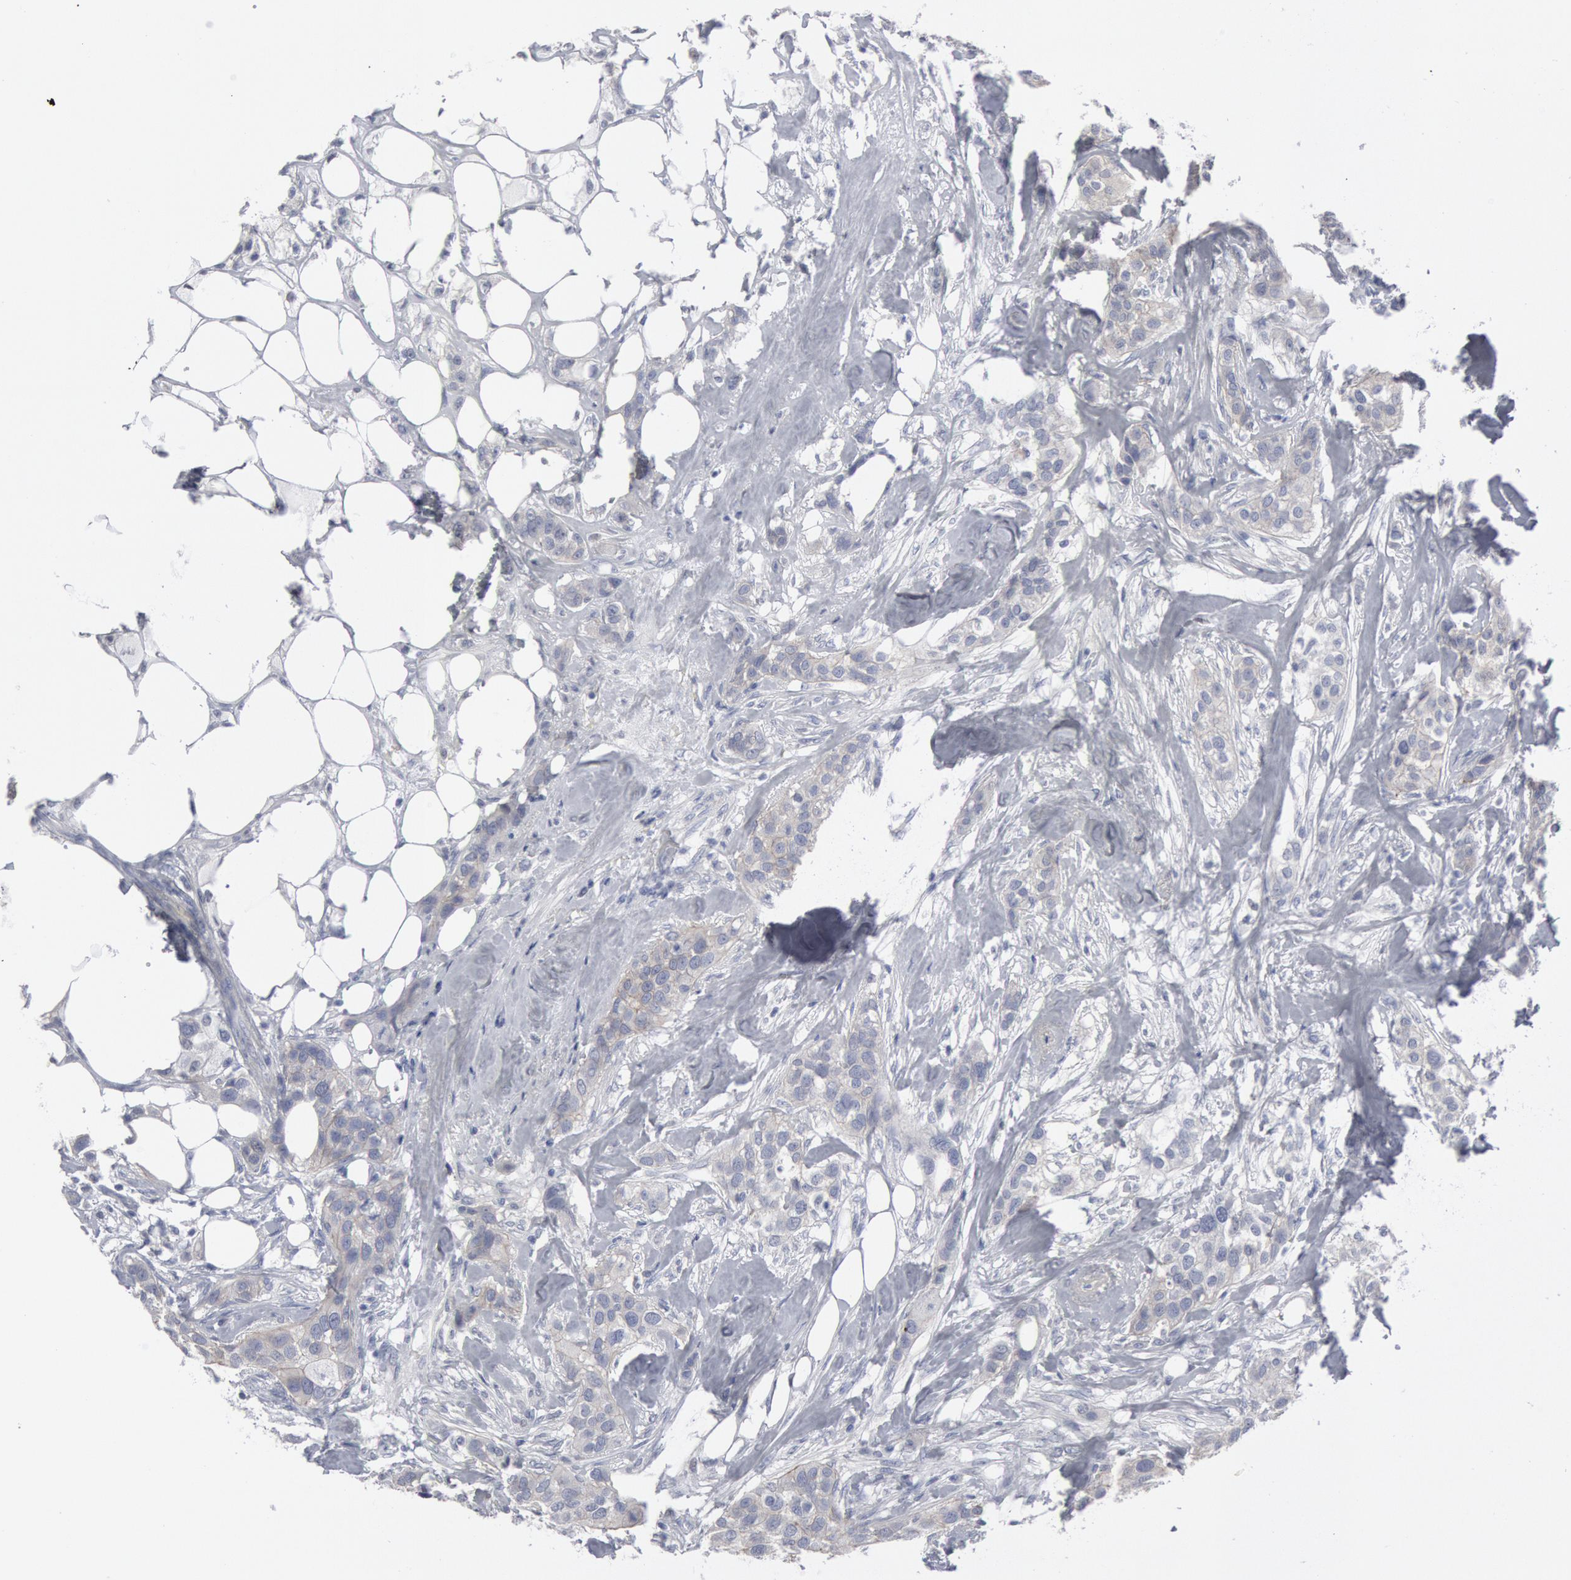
{"staining": {"intensity": "negative", "quantity": "none", "location": "none"}, "tissue": "breast cancer", "cell_type": "Tumor cells", "image_type": "cancer", "snomed": [{"axis": "morphology", "description": "Duct carcinoma"}, {"axis": "topography", "description": "Breast"}], "caption": "Photomicrograph shows no significant protein expression in tumor cells of breast infiltrating ductal carcinoma. (DAB (3,3'-diaminobenzidine) IHC visualized using brightfield microscopy, high magnification).", "gene": "DMC1", "patient": {"sex": "female", "age": 45}}